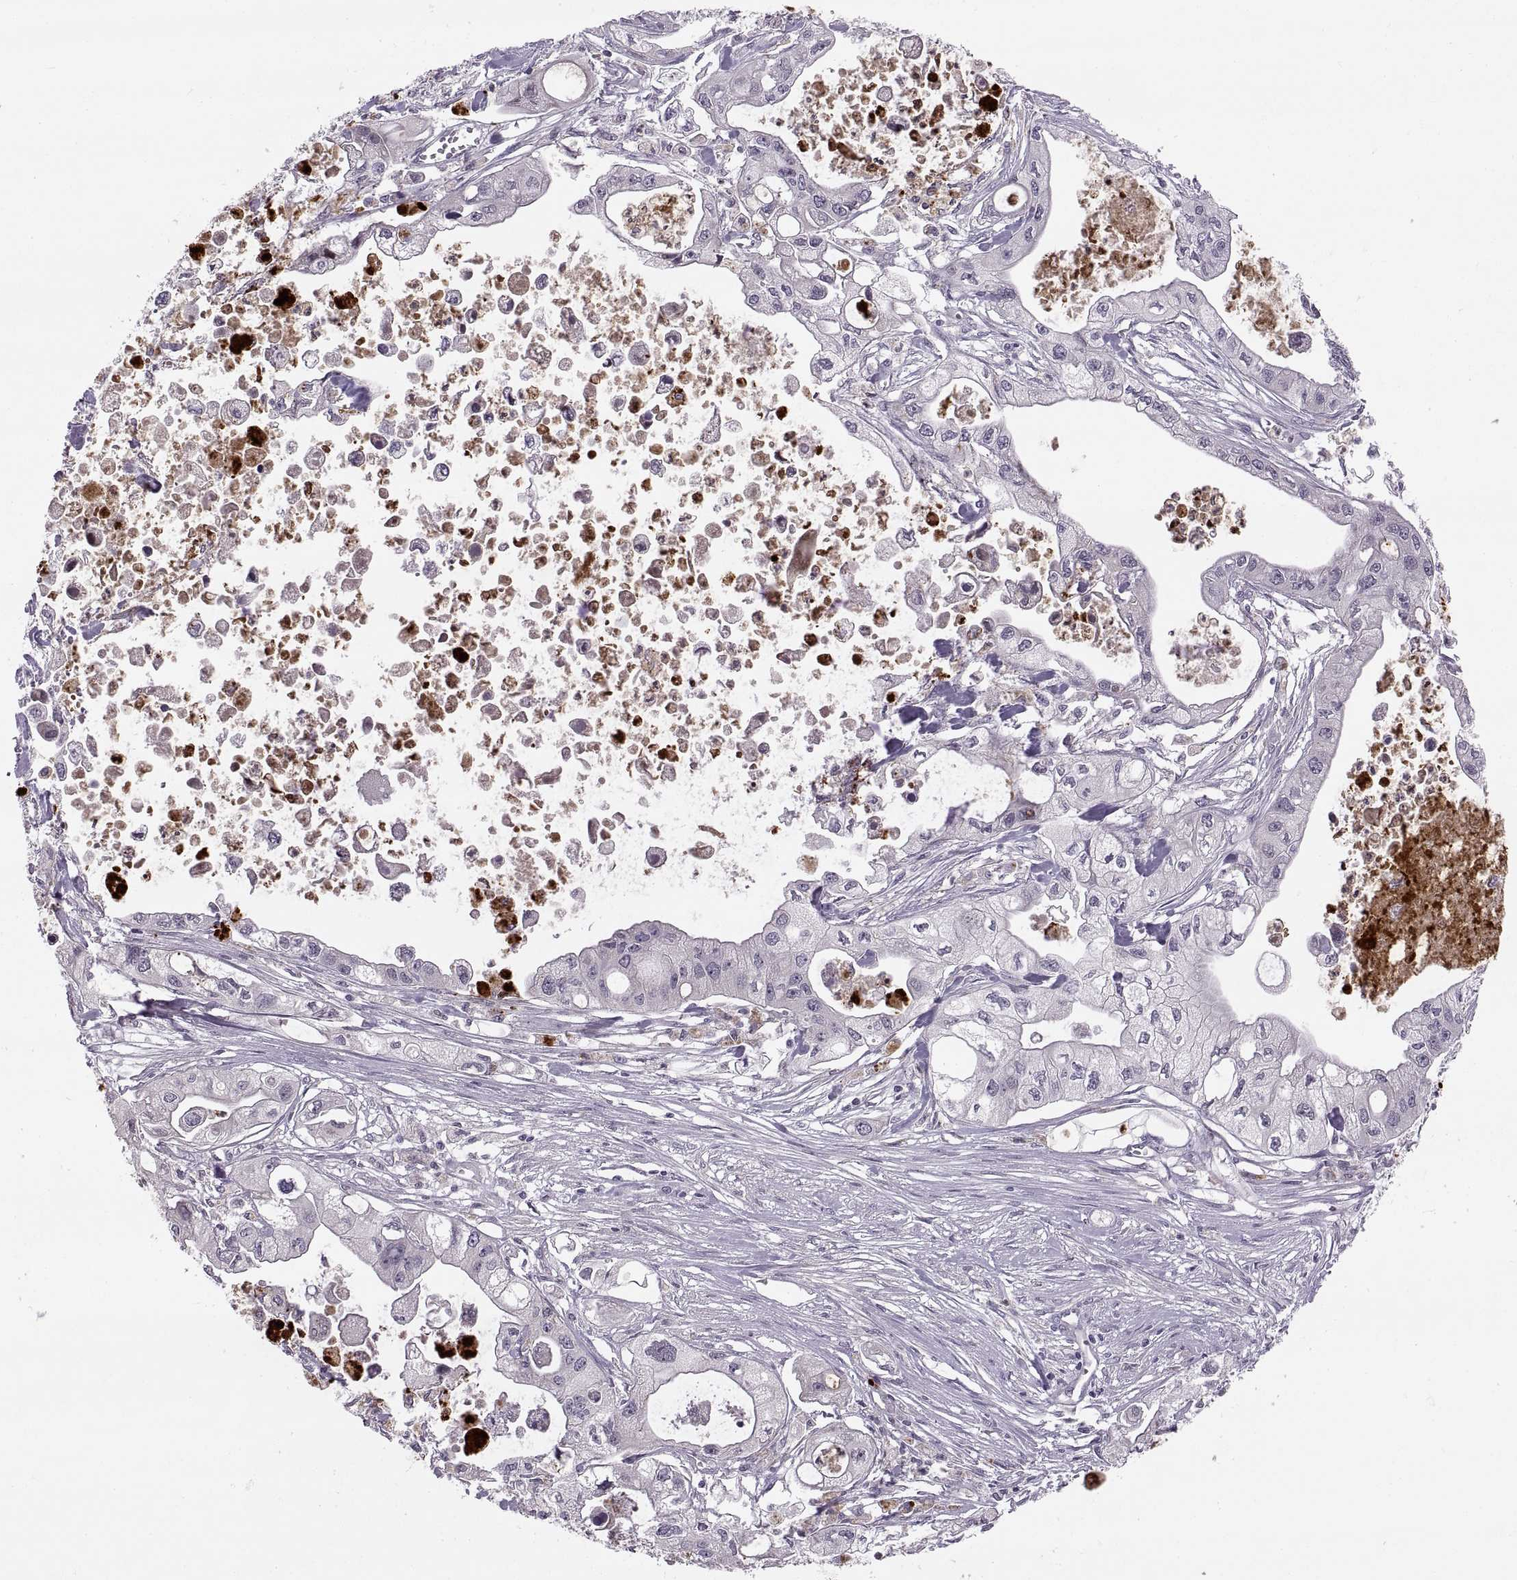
{"staining": {"intensity": "negative", "quantity": "none", "location": "none"}, "tissue": "pancreatic cancer", "cell_type": "Tumor cells", "image_type": "cancer", "snomed": [{"axis": "morphology", "description": "Adenocarcinoma, NOS"}, {"axis": "topography", "description": "Pancreas"}], "caption": "Immunohistochemistry (IHC) histopathology image of human pancreatic cancer (adenocarcinoma) stained for a protein (brown), which reveals no expression in tumor cells.", "gene": "ADH6", "patient": {"sex": "male", "age": 70}}